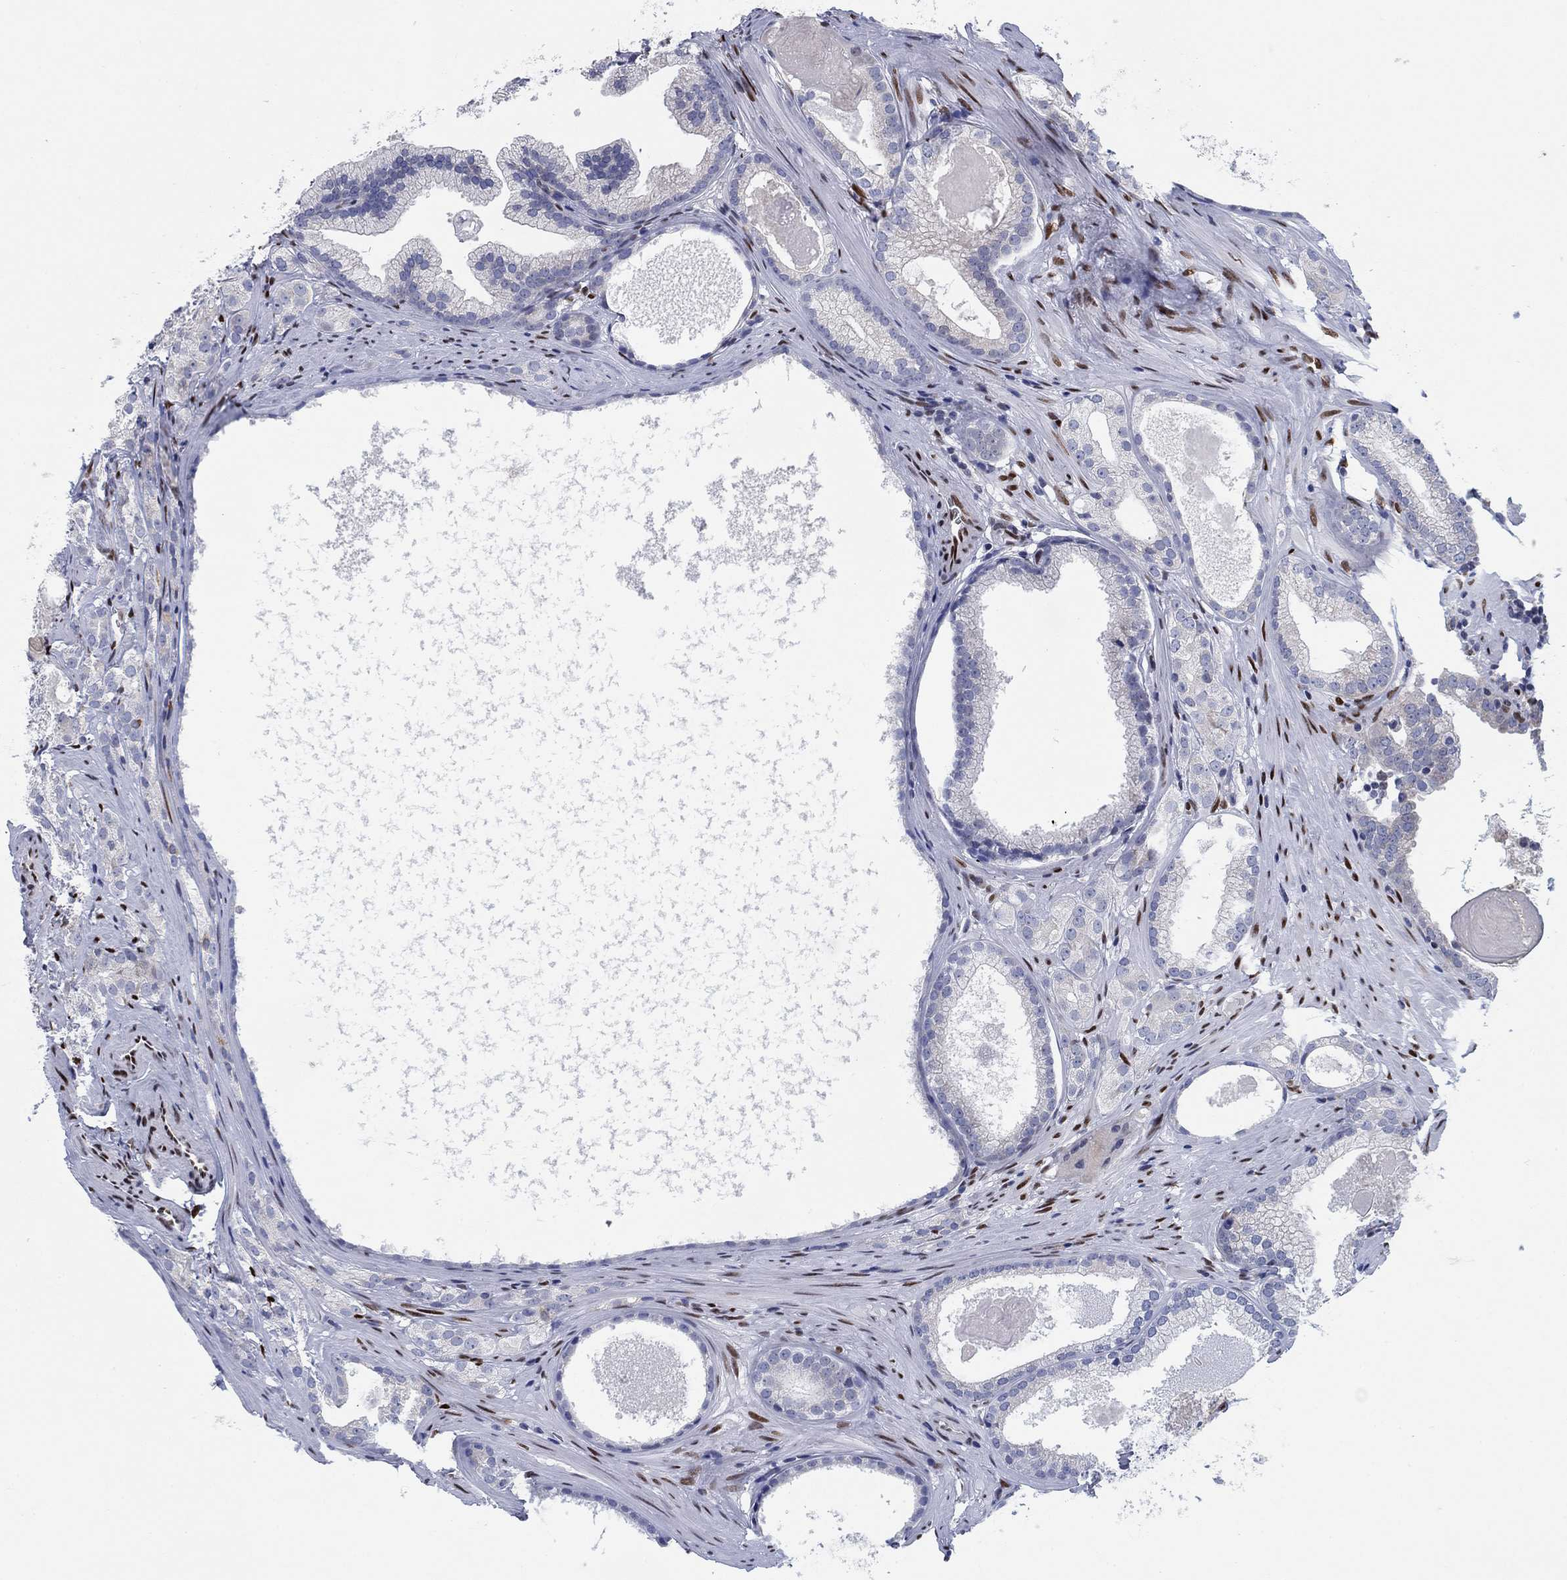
{"staining": {"intensity": "negative", "quantity": "none", "location": "none"}, "tissue": "prostate cancer", "cell_type": "Tumor cells", "image_type": "cancer", "snomed": [{"axis": "morphology", "description": "Adenocarcinoma, High grade"}, {"axis": "topography", "description": "Prostate and seminal vesicle, NOS"}], "caption": "High power microscopy micrograph of an IHC micrograph of adenocarcinoma (high-grade) (prostate), revealing no significant positivity in tumor cells.", "gene": "ZEB1", "patient": {"sex": "male", "age": 62}}